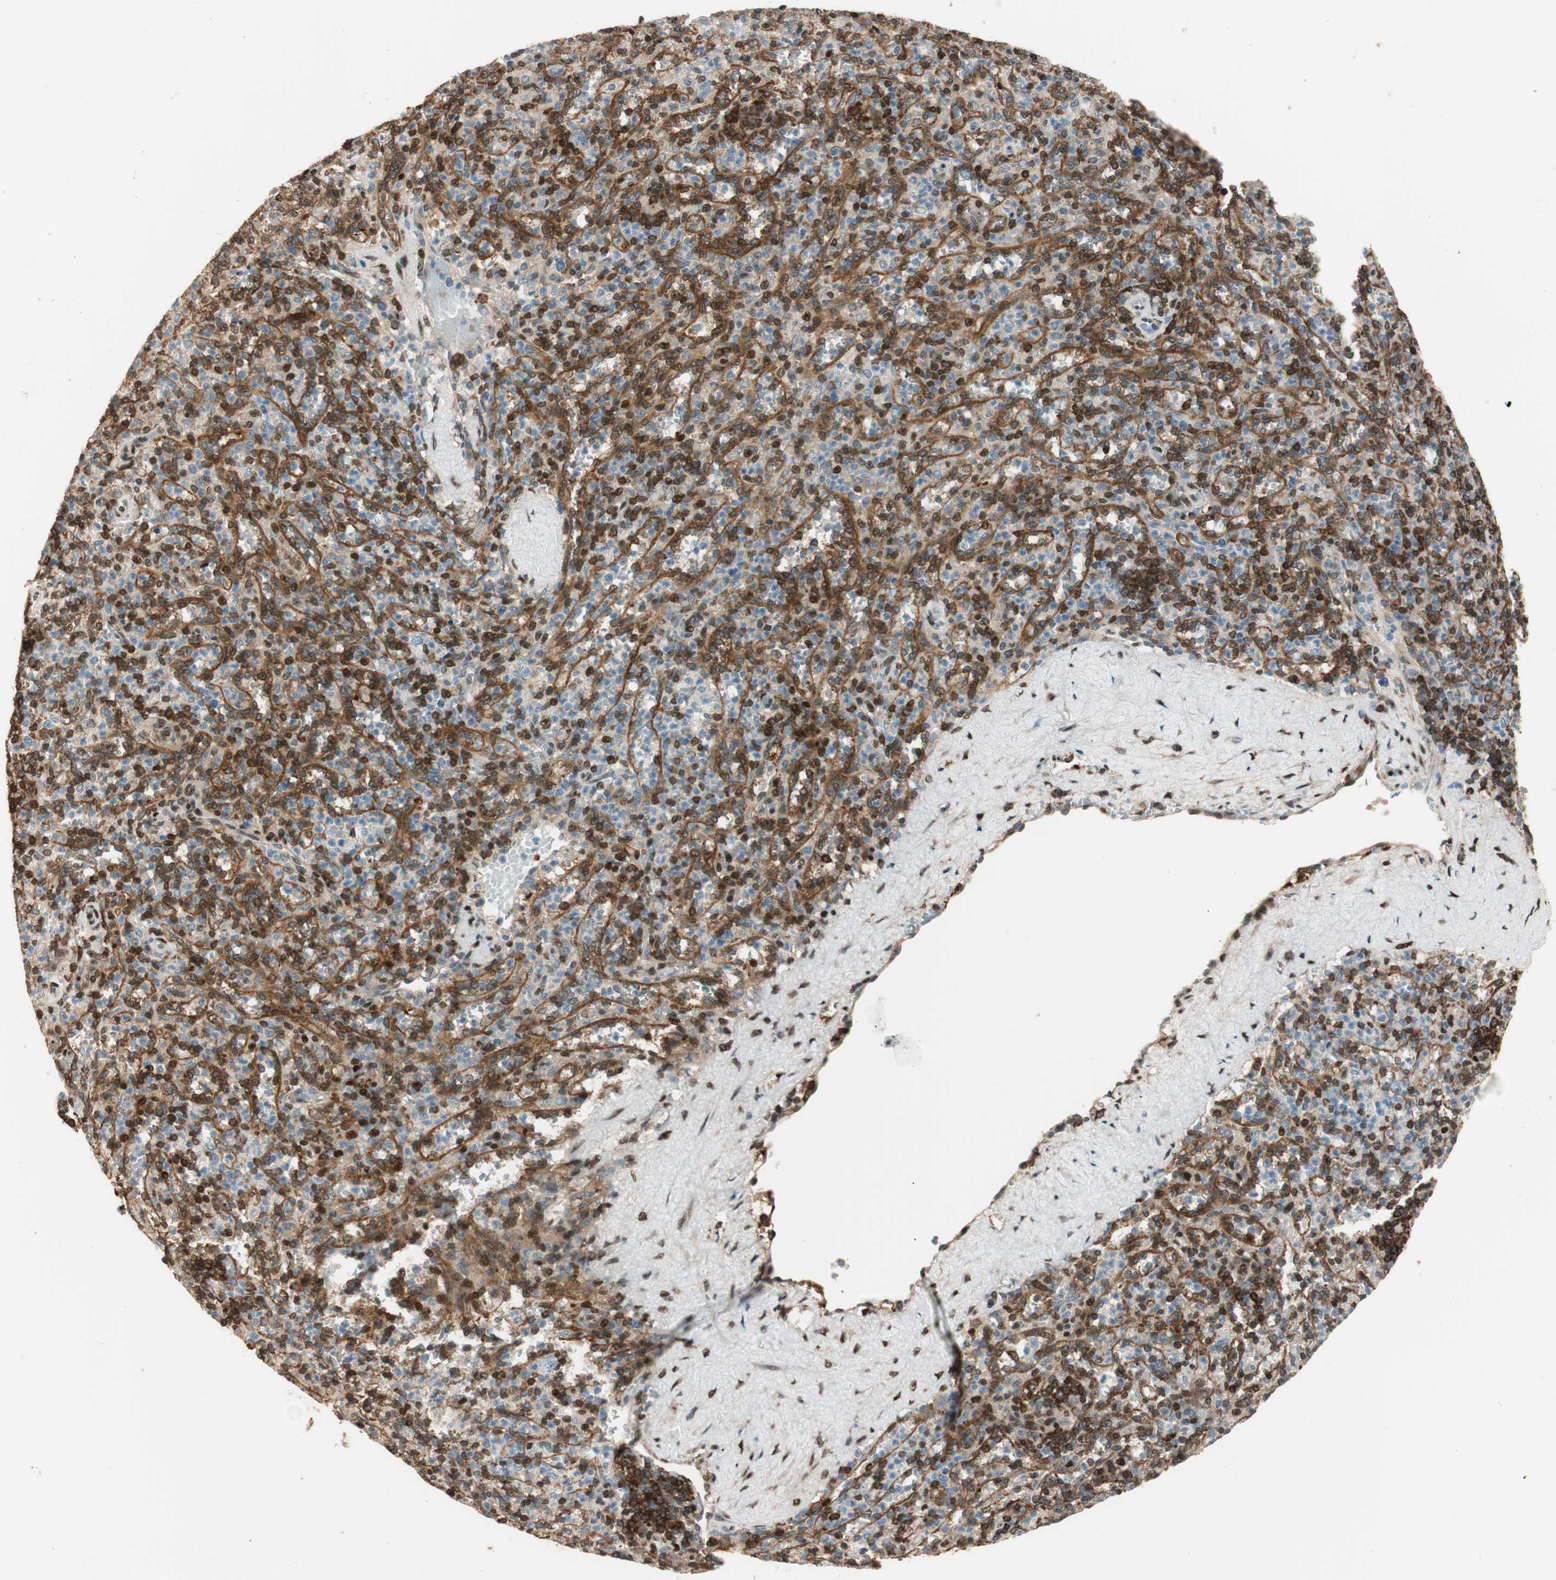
{"staining": {"intensity": "strong", "quantity": "<25%", "location": "cytoplasmic/membranous,nuclear"}, "tissue": "spleen", "cell_type": "Cells in red pulp", "image_type": "normal", "snomed": [{"axis": "morphology", "description": "Normal tissue, NOS"}, {"axis": "topography", "description": "Spleen"}], "caption": "This image shows immunohistochemistry staining of unremarkable spleen, with medium strong cytoplasmic/membranous,nuclear staining in about <25% of cells in red pulp.", "gene": "BIN1", "patient": {"sex": "male", "age": 36}}